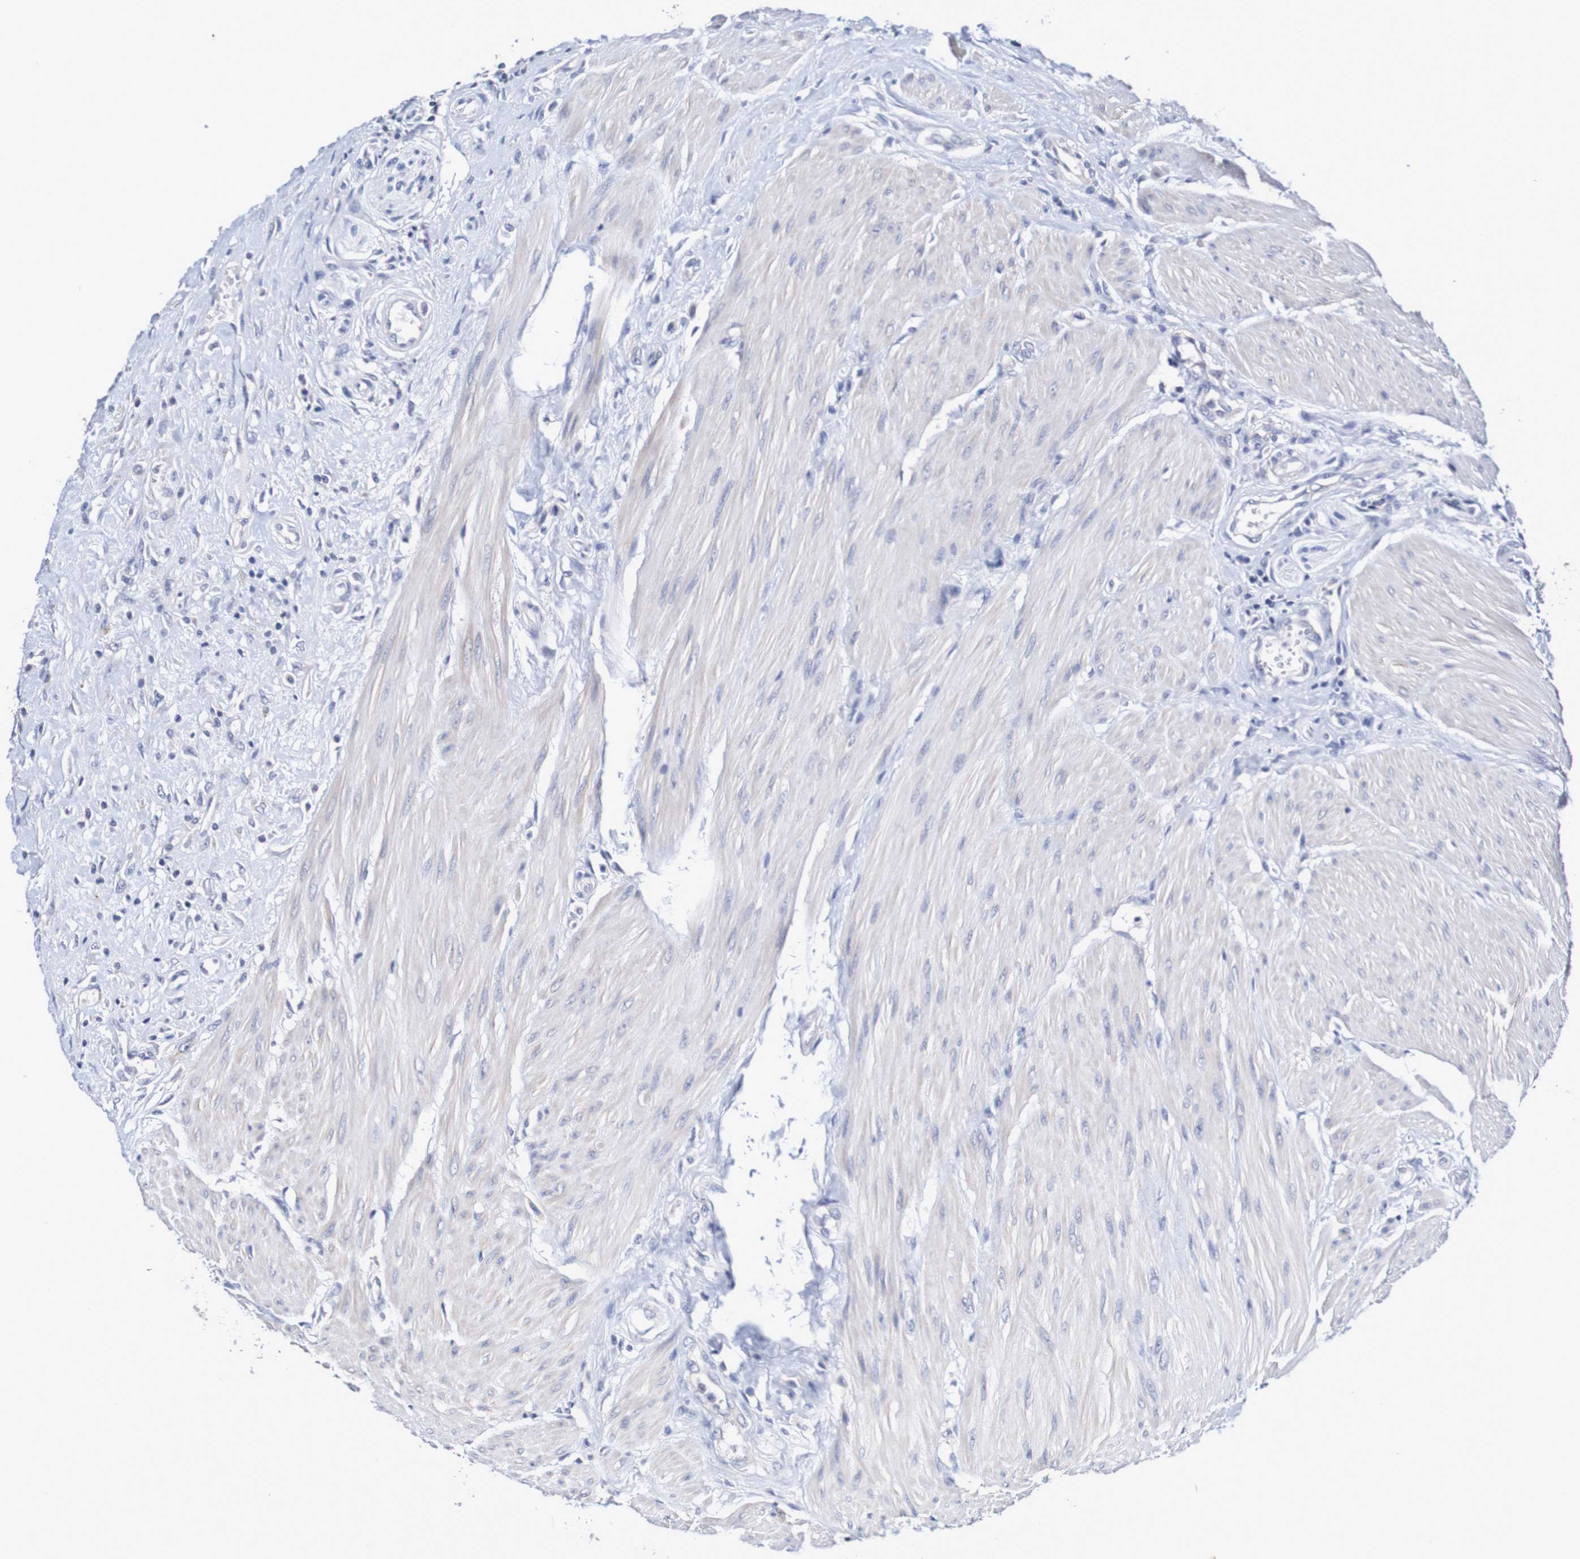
{"staining": {"intensity": "negative", "quantity": "none", "location": "none"}, "tissue": "urothelial cancer", "cell_type": "Tumor cells", "image_type": "cancer", "snomed": [{"axis": "morphology", "description": "Urothelial carcinoma, High grade"}, {"axis": "topography", "description": "Urinary bladder"}], "caption": "The image reveals no significant positivity in tumor cells of urothelial cancer.", "gene": "ACVR1C", "patient": {"sex": "male", "age": 35}}